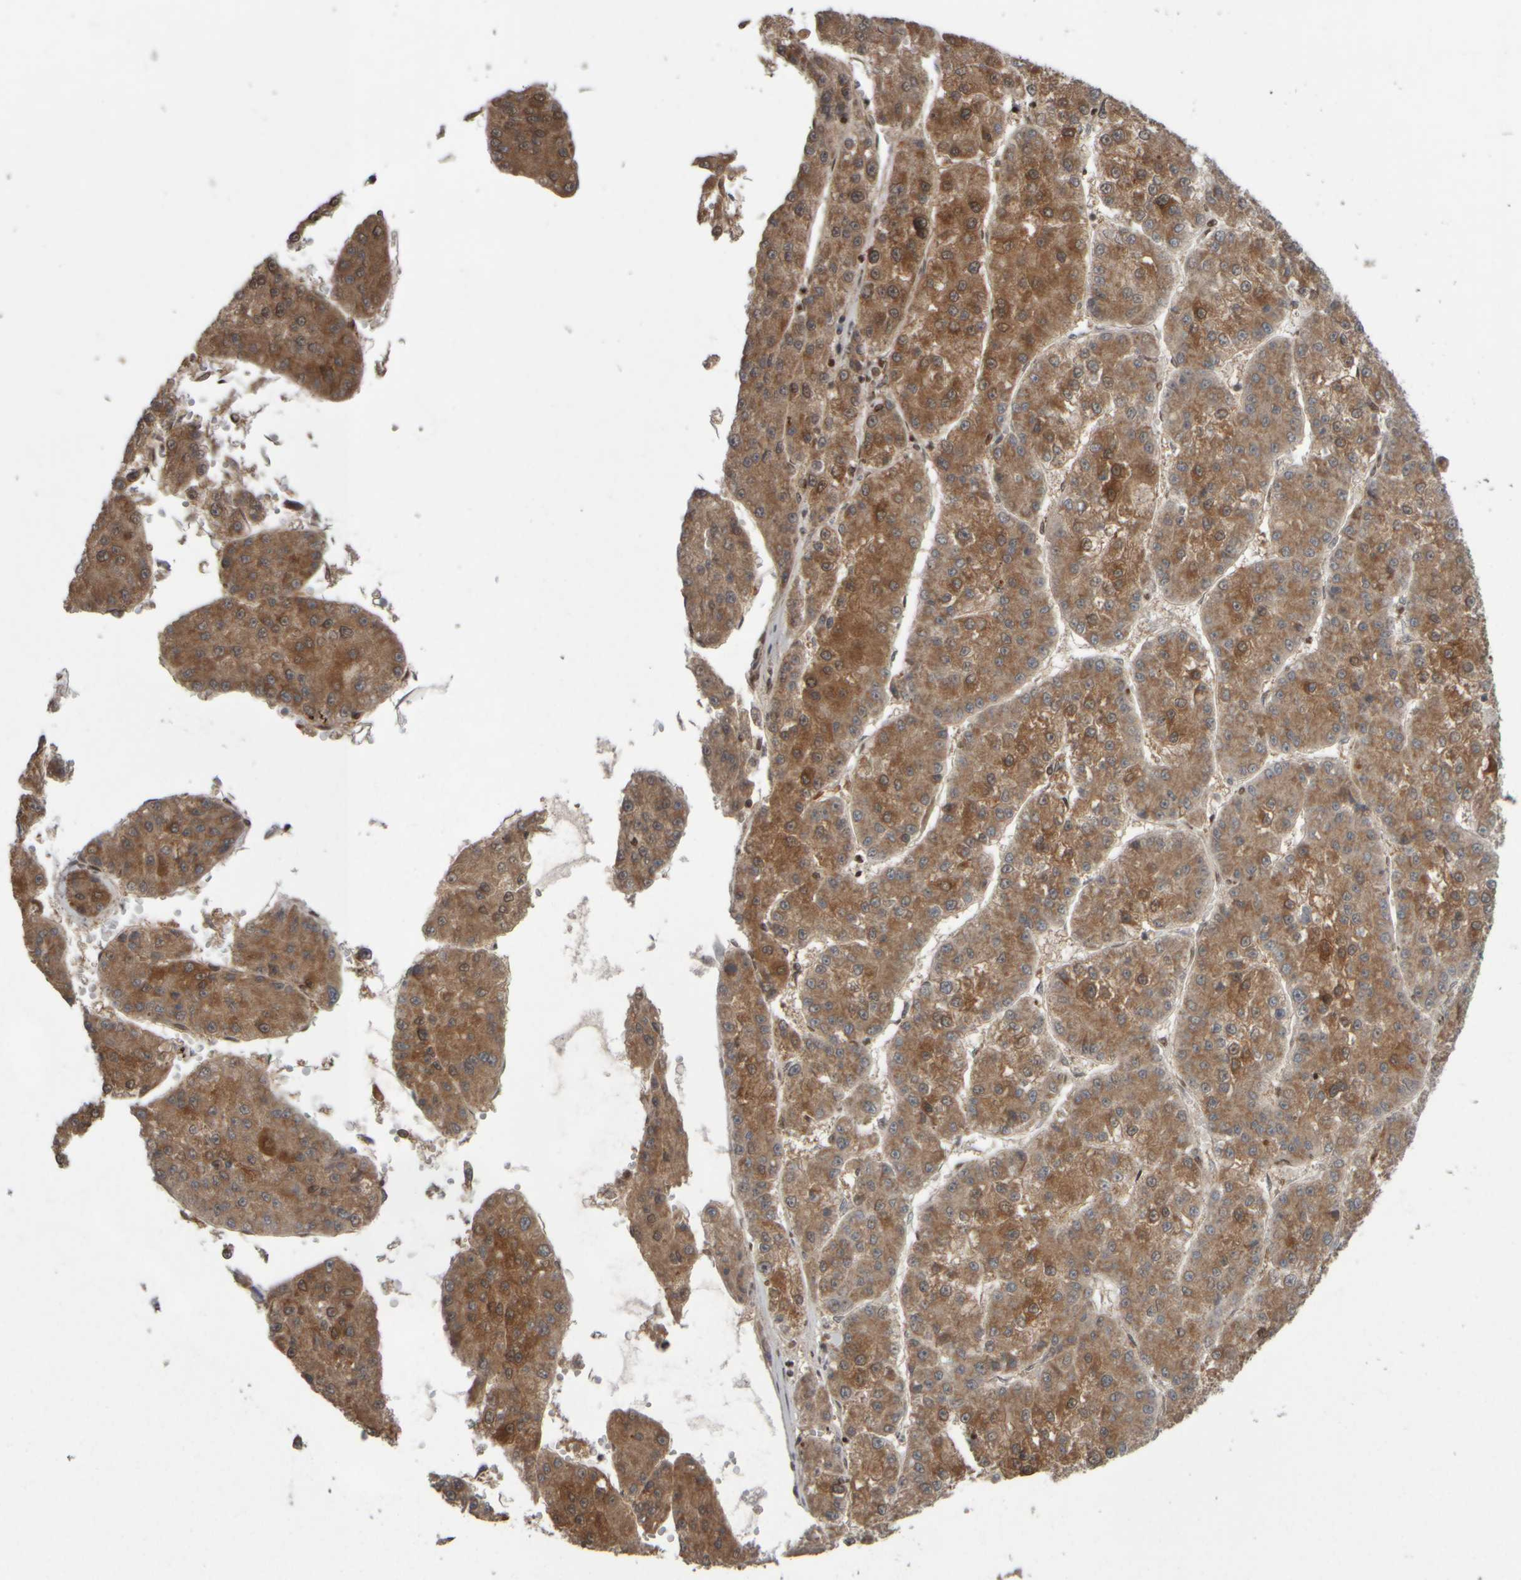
{"staining": {"intensity": "moderate", "quantity": ">75%", "location": "cytoplasmic/membranous"}, "tissue": "liver cancer", "cell_type": "Tumor cells", "image_type": "cancer", "snomed": [{"axis": "morphology", "description": "Carcinoma, Hepatocellular, NOS"}, {"axis": "topography", "description": "Liver"}], "caption": "DAB immunohistochemical staining of human liver cancer (hepatocellular carcinoma) shows moderate cytoplasmic/membranous protein positivity in about >75% of tumor cells. Ihc stains the protein of interest in brown and the nuclei are stained blue.", "gene": "CWC27", "patient": {"sex": "female", "age": 73}}